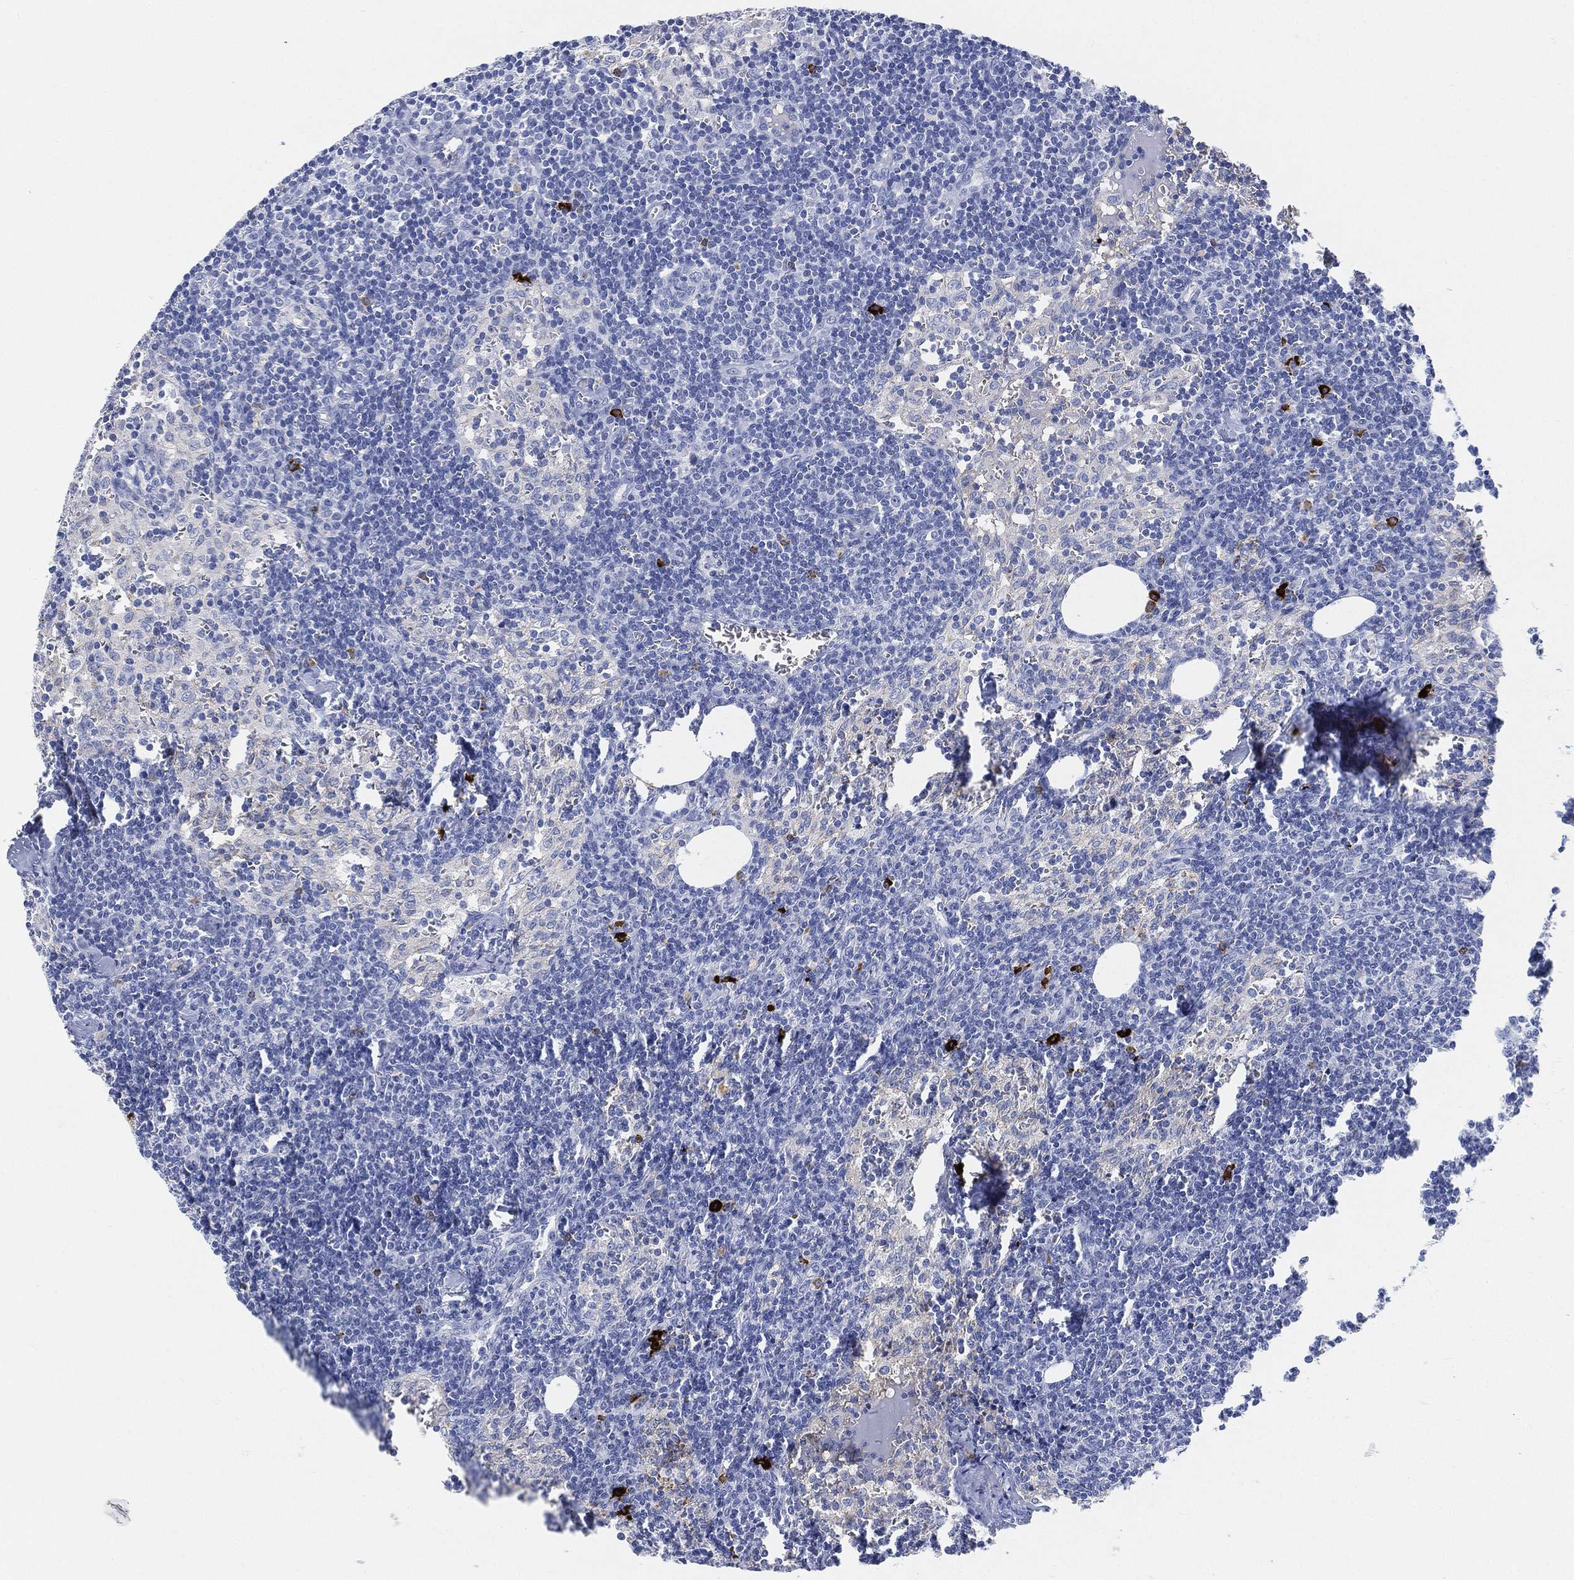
{"staining": {"intensity": "strong", "quantity": "<25%", "location": "cytoplasmic/membranous"}, "tissue": "lymph node", "cell_type": "Non-germinal center cells", "image_type": "normal", "snomed": [{"axis": "morphology", "description": "Normal tissue, NOS"}, {"axis": "topography", "description": "Lymph node"}], "caption": "This photomicrograph shows benign lymph node stained with immunohistochemistry (IHC) to label a protein in brown. The cytoplasmic/membranous of non-germinal center cells show strong positivity for the protein. Nuclei are counter-stained blue.", "gene": "IGLV6", "patient": {"sex": "female", "age": 52}}